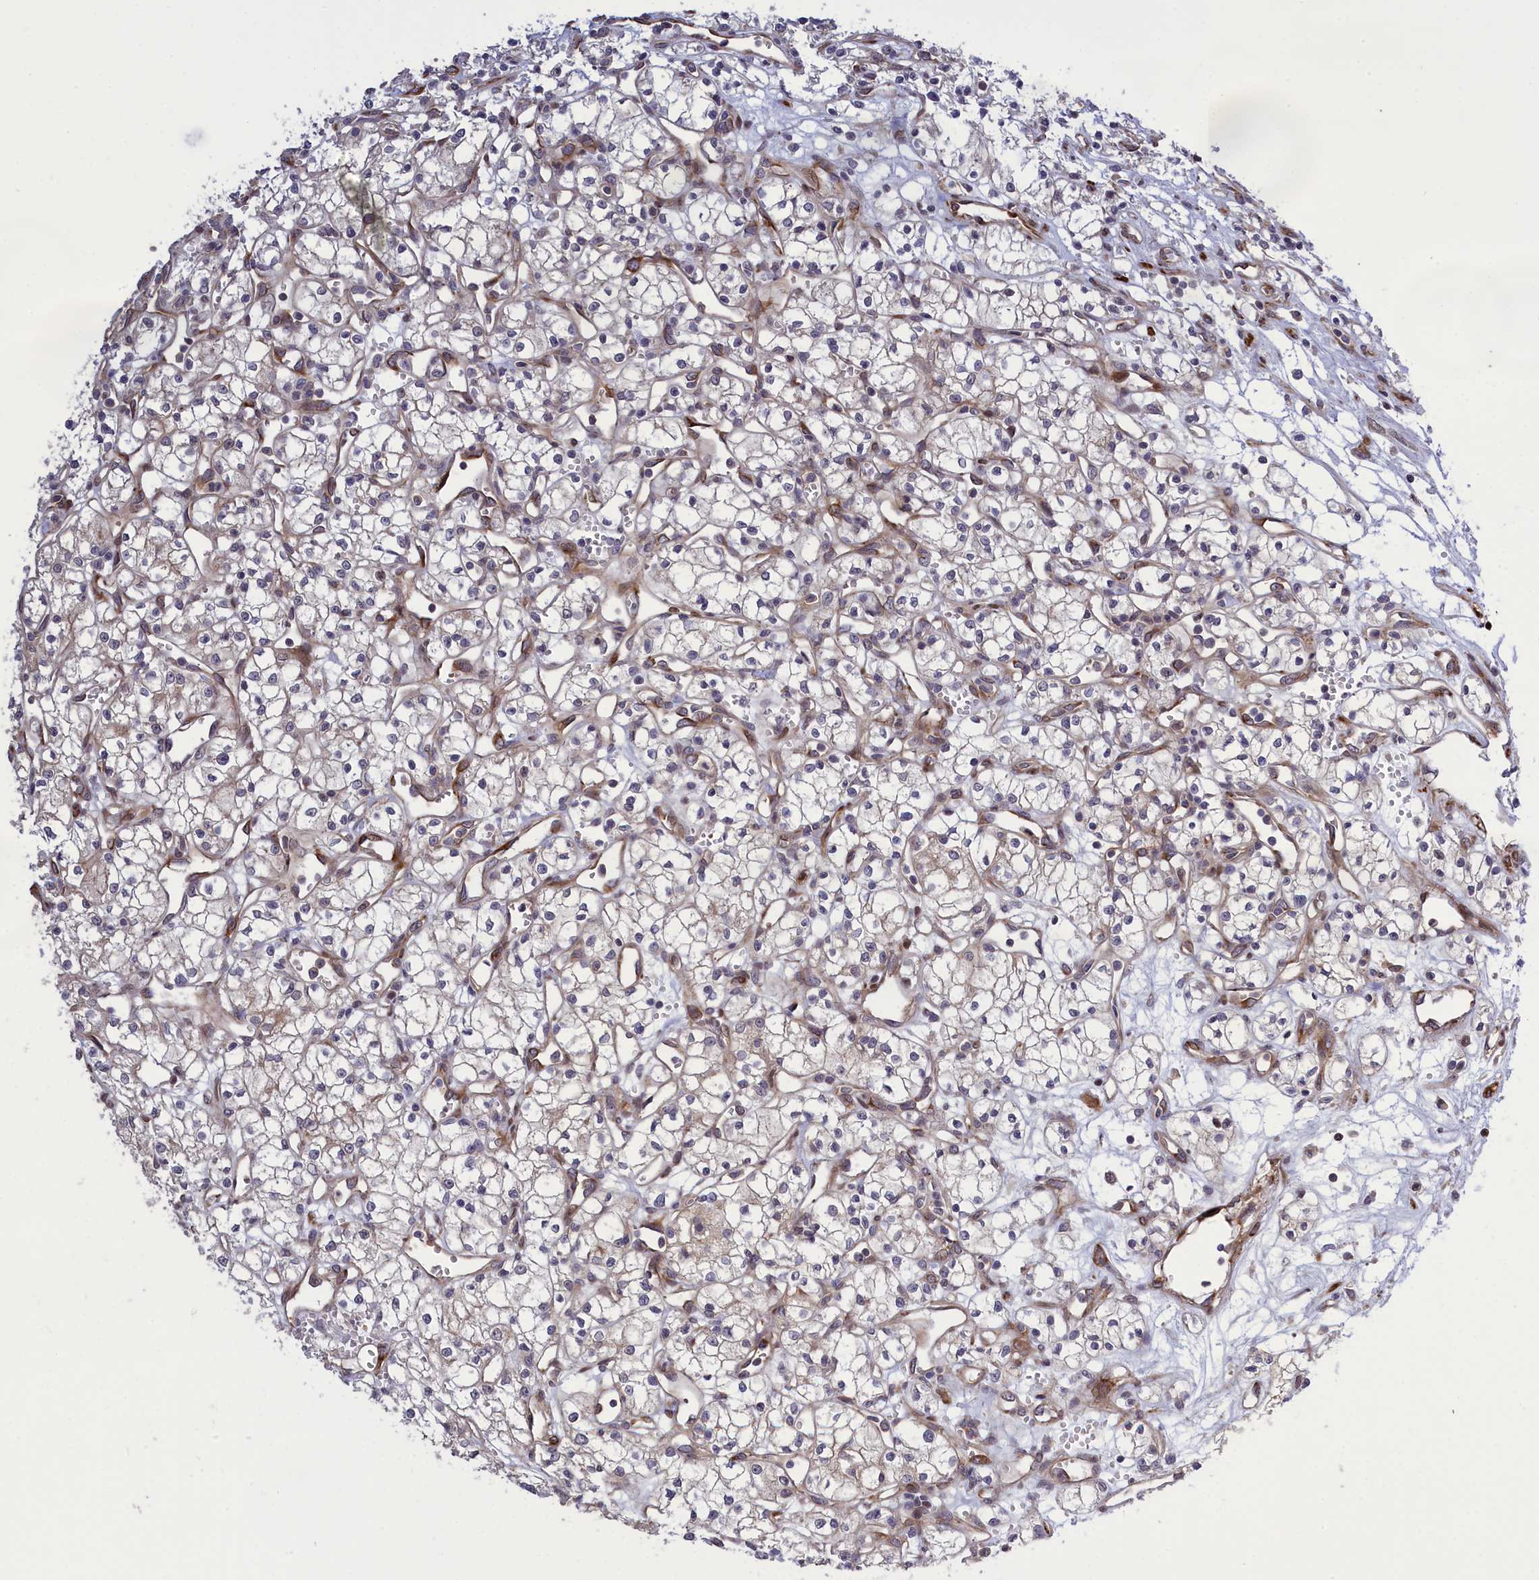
{"staining": {"intensity": "negative", "quantity": "none", "location": "none"}, "tissue": "renal cancer", "cell_type": "Tumor cells", "image_type": "cancer", "snomed": [{"axis": "morphology", "description": "Adenocarcinoma, NOS"}, {"axis": "topography", "description": "Kidney"}], "caption": "This histopathology image is of renal cancer stained with IHC to label a protein in brown with the nuclei are counter-stained blue. There is no expression in tumor cells.", "gene": "DDX60L", "patient": {"sex": "male", "age": 59}}